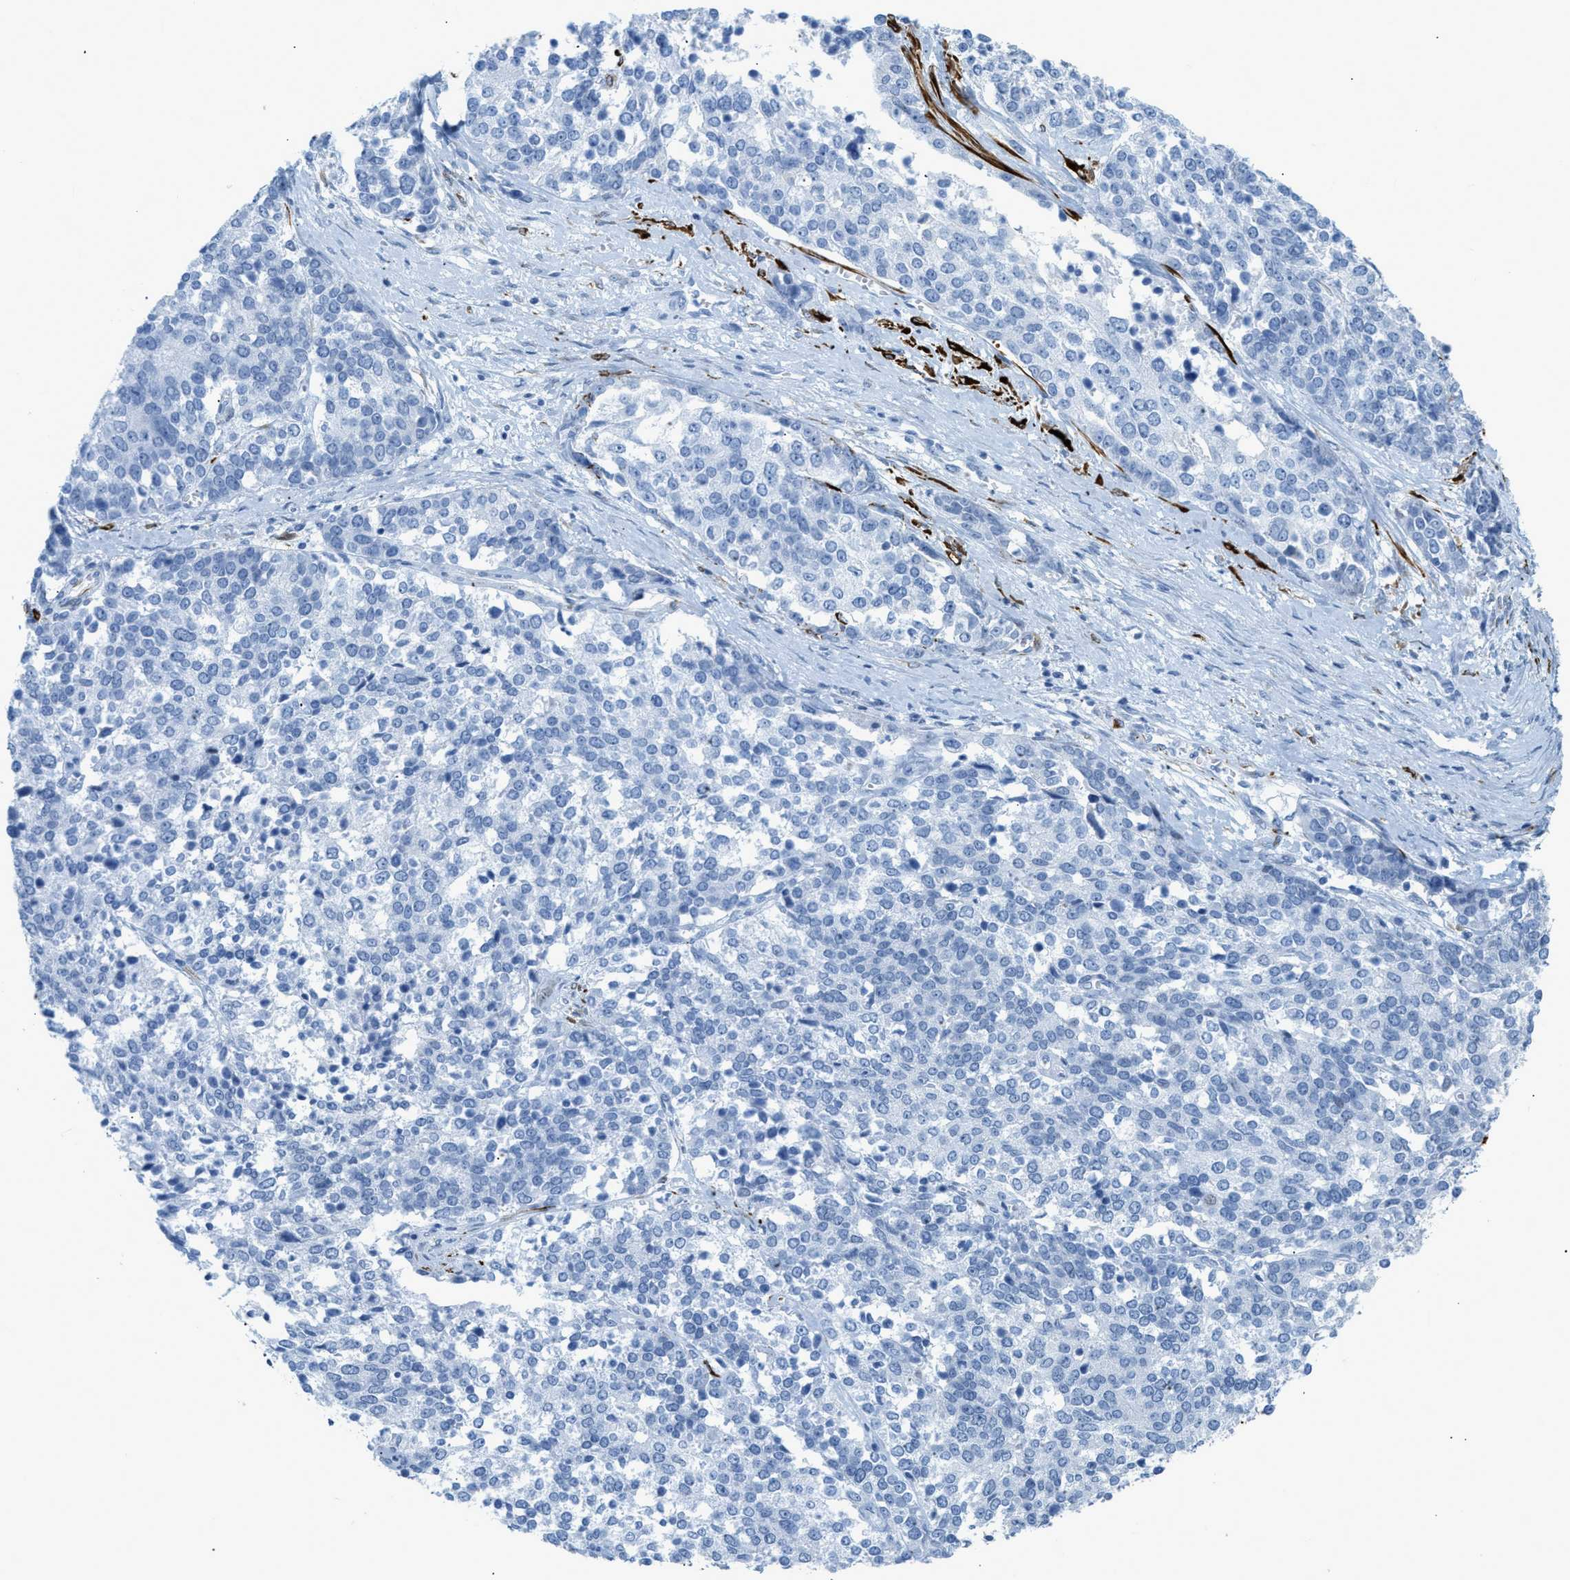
{"staining": {"intensity": "negative", "quantity": "none", "location": "none"}, "tissue": "ovarian cancer", "cell_type": "Tumor cells", "image_type": "cancer", "snomed": [{"axis": "morphology", "description": "Cystadenocarcinoma, serous, NOS"}, {"axis": "topography", "description": "Ovary"}], "caption": "This is a micrograph of immunohistochemistry (IHC) staining of ovarian serous cystadenocarcinoma, which shows no staining in tumor cells.", "gene": "DES", "patient": {"sex": "female", "age": 44}}